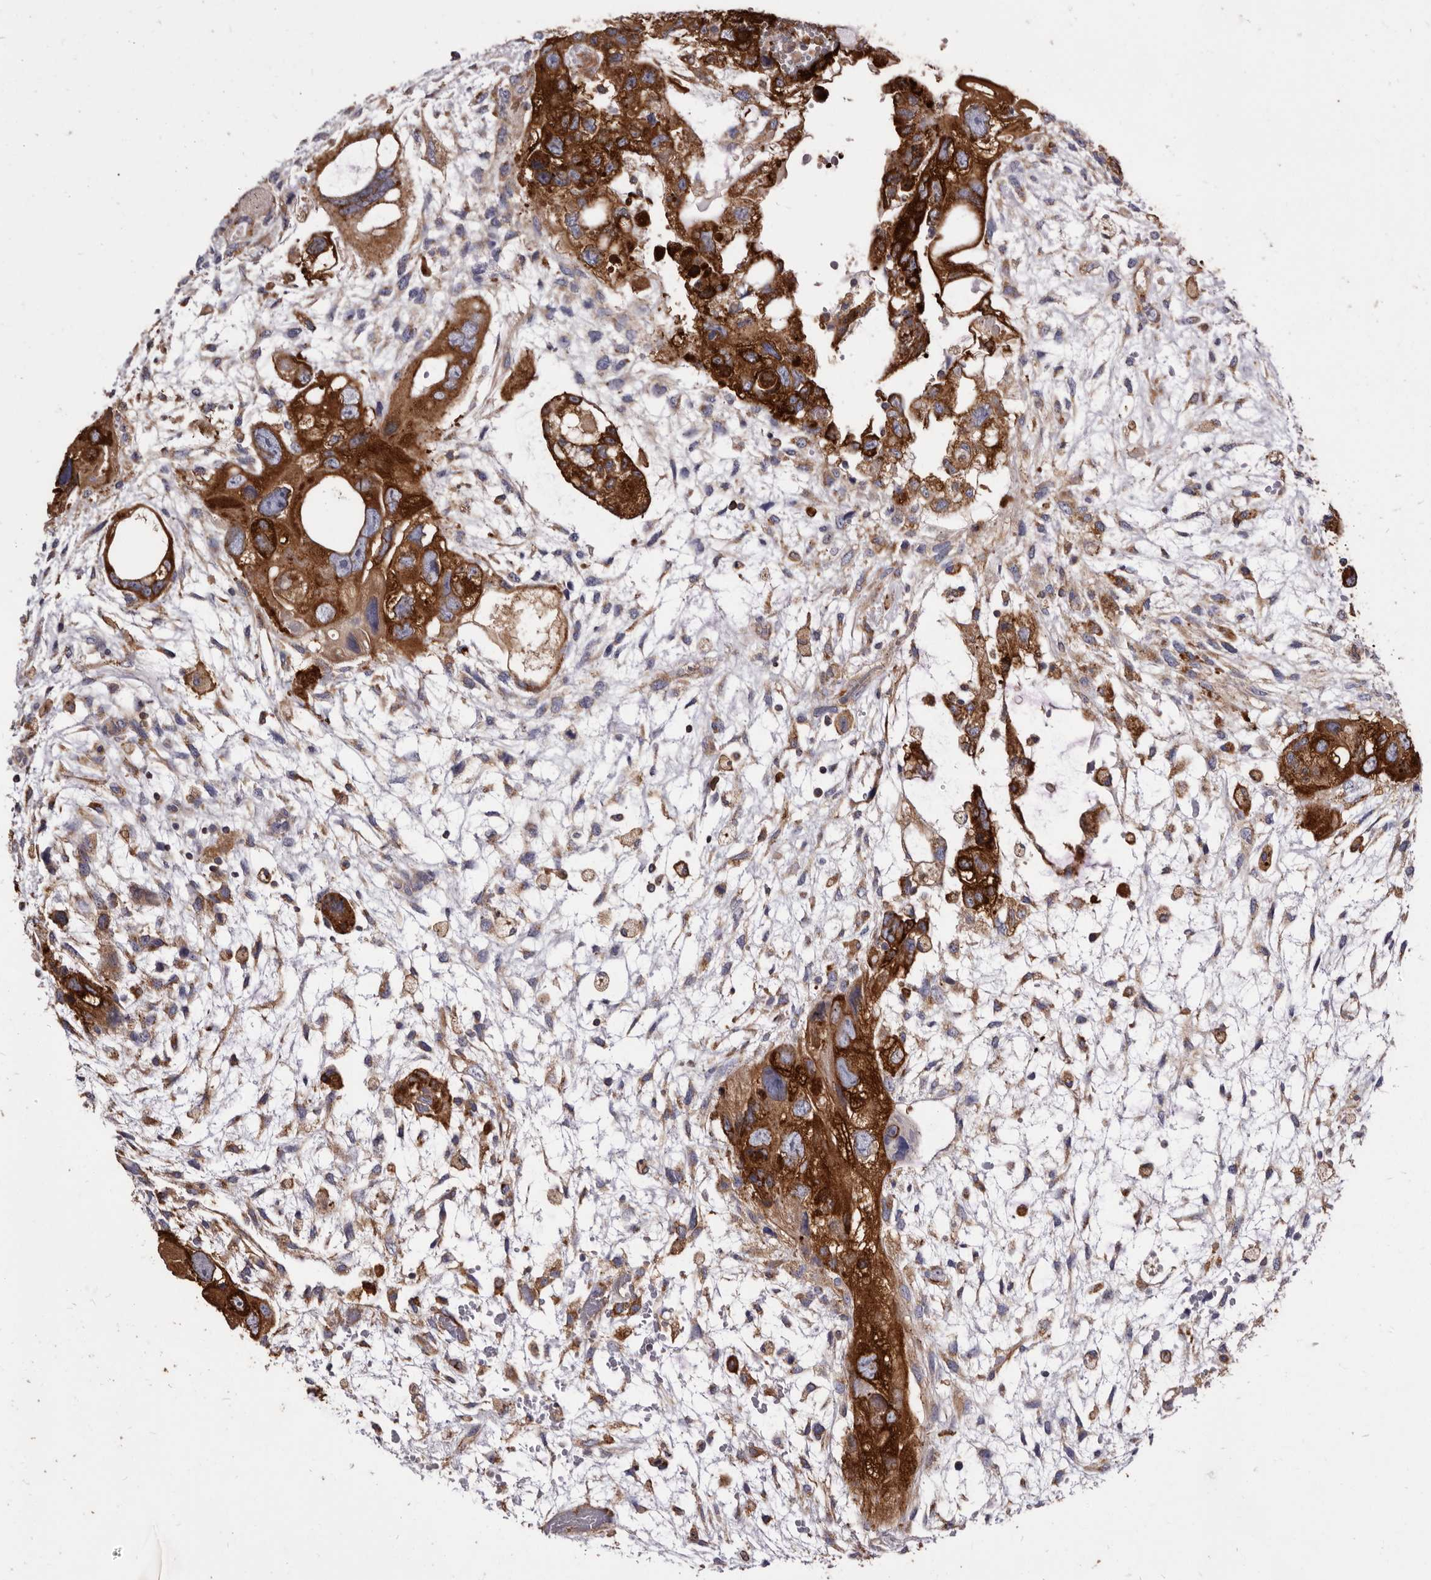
{"staining": {"intensity": "strong", "quantity": ">75%", "location": "cytoplasmic/membranous"}, "tissue": "testis cancer", "cell_type": "Tumor cells", "image_type": "cancer", "snomed": [{"axis": "morphology", "description": "Carcinoma, Embryonal, NOS"}, {"axis": "topography", "description": "Testis"}], "caption": "Protein staining shows strong cytoplasmic/membranous staining in approximately >75% of tumor cells in testis cancer. (Brightfield microscopy of DAB IHC at high magnification).", "gene": "TPD52", "patient": {"sex": "male", "age": 36}}